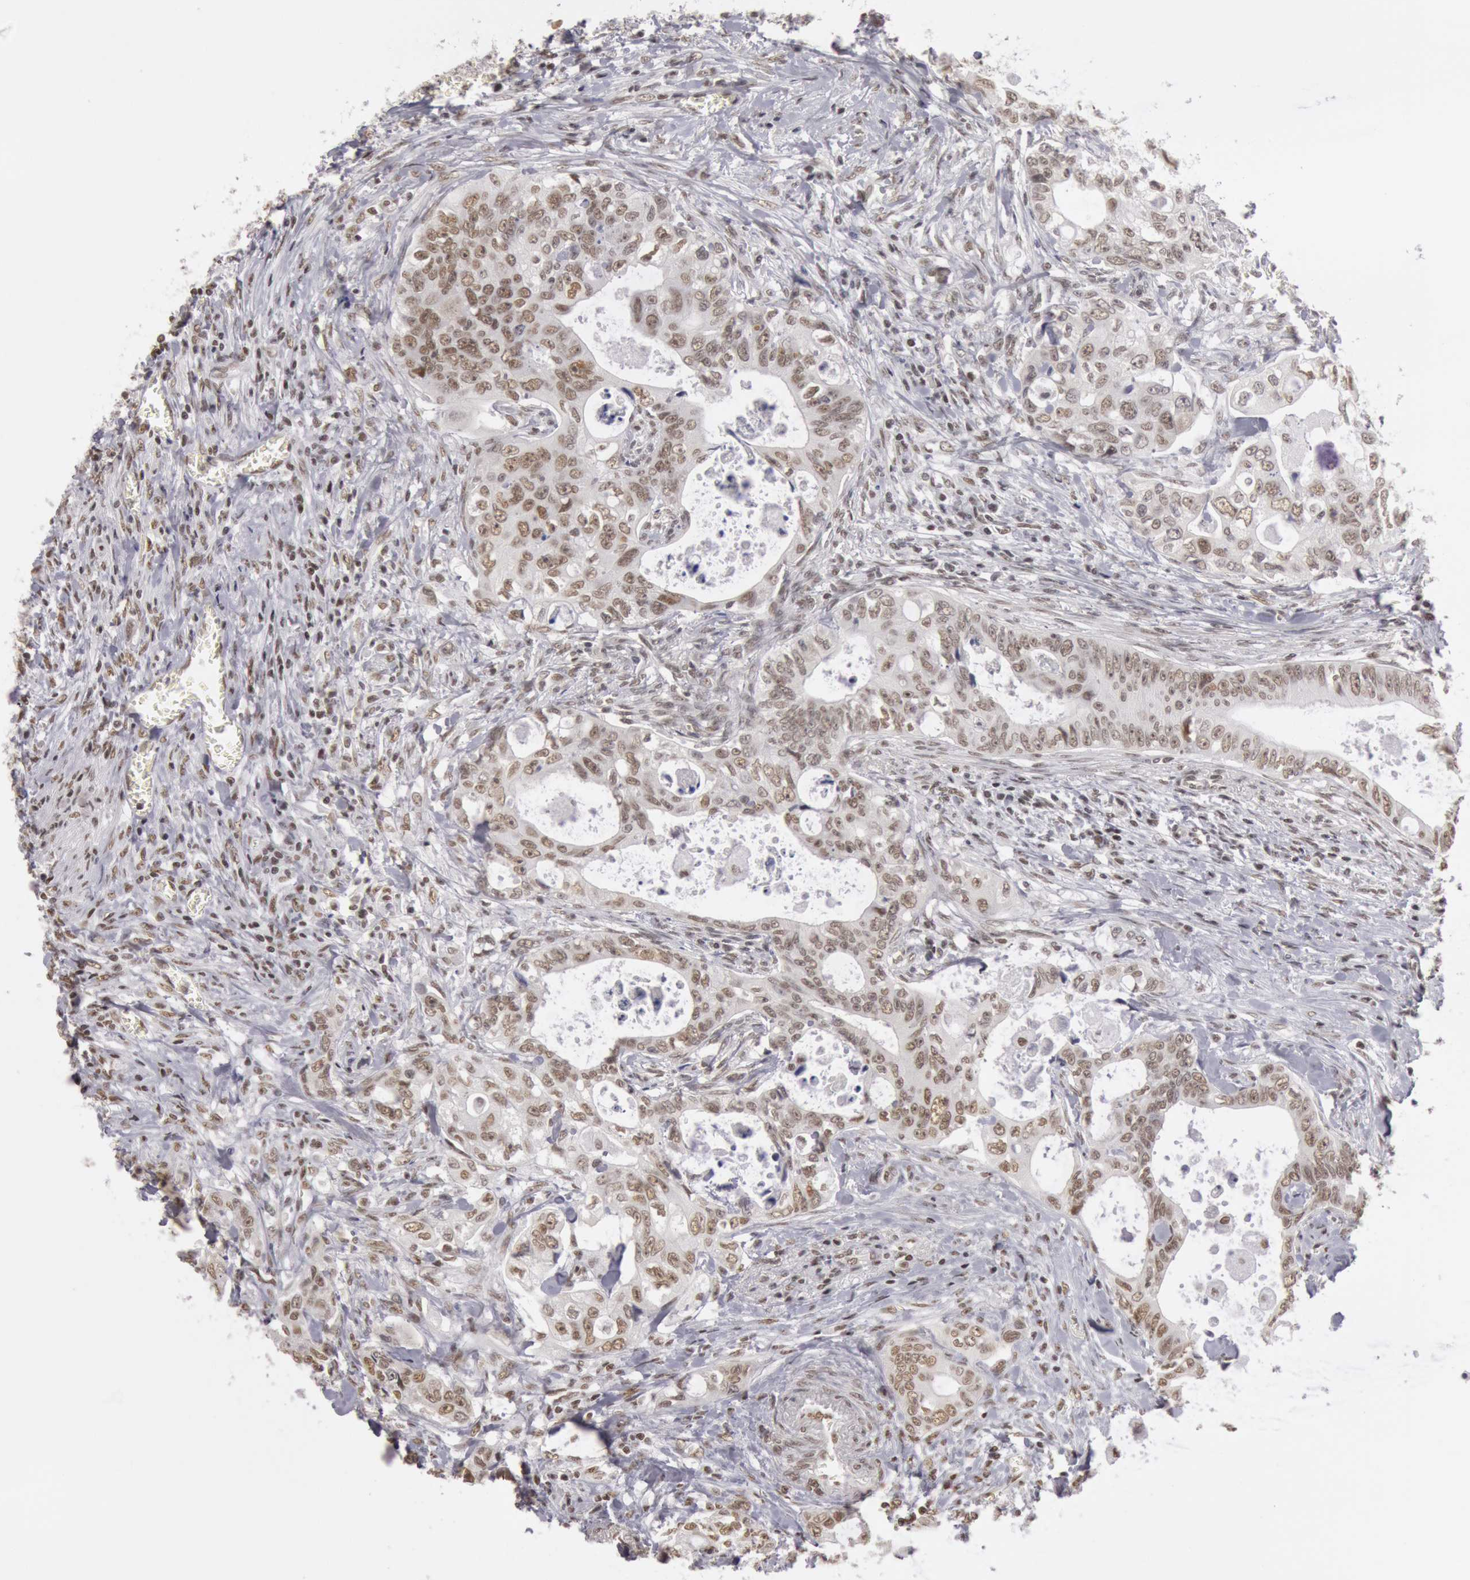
{"staining": {"intensity": "moderate", "quantity": "25%-75%", "location": "nuclear"}, "tissue": "colorectal cancer", "cell_type": "Tumor cells", "image_type": "cancer", "snomed": [{"axis": "morphology", "description": "Adenocarcinoma, NOS"}, {"axis": "topography", "description": "Rectum"}], "caption": "Human colorectal adenocarcinoma stained for a protein (brown) demonstrates moderate nuclear positive expression in approximately 25%-75% of tumor cells.", "gene": "ESS2", "patient": {"sex": "female", "age": 57}}